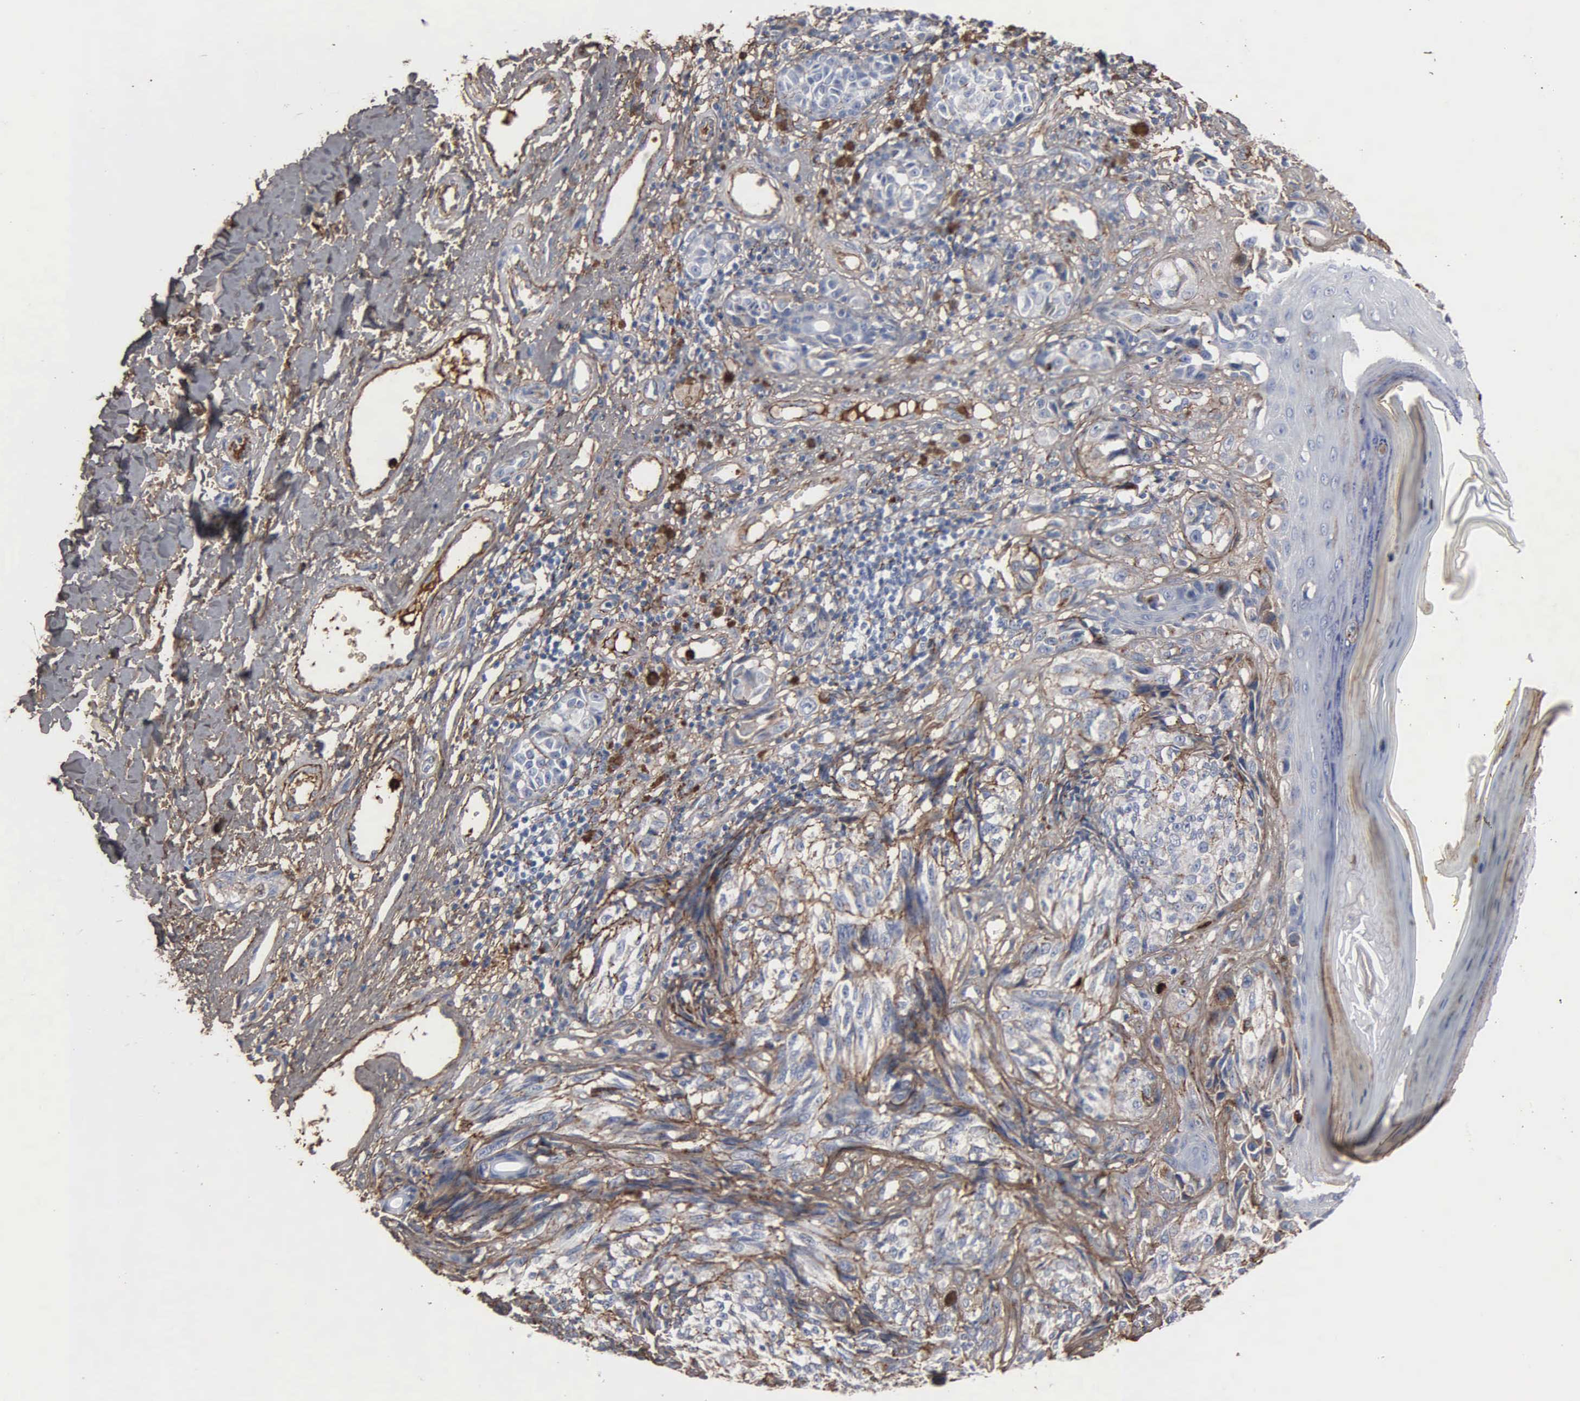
{"staining": {"intensity": "weak", "quantity": "25%-75%", "location": "cytoplasmic/membranous"}, "tissue": "melanoma", "cell_type": "Tumor cells", "image_type": "cancer", "snomed": [{"axis": "morphology", "description": "Malignant melanoma, NOS"}, {"axis": "topography", "description": "Skin"}], "caption": "Protein expression by IHC reveals weak cytoplasmic/membranous expression in about 25%-75% of tumor cells in melanoma. (brown staining indicates protein expression, while blue staining denotes nuclei).", "gene": "FN1", "patient": {"sex": "male", "age": 67}}